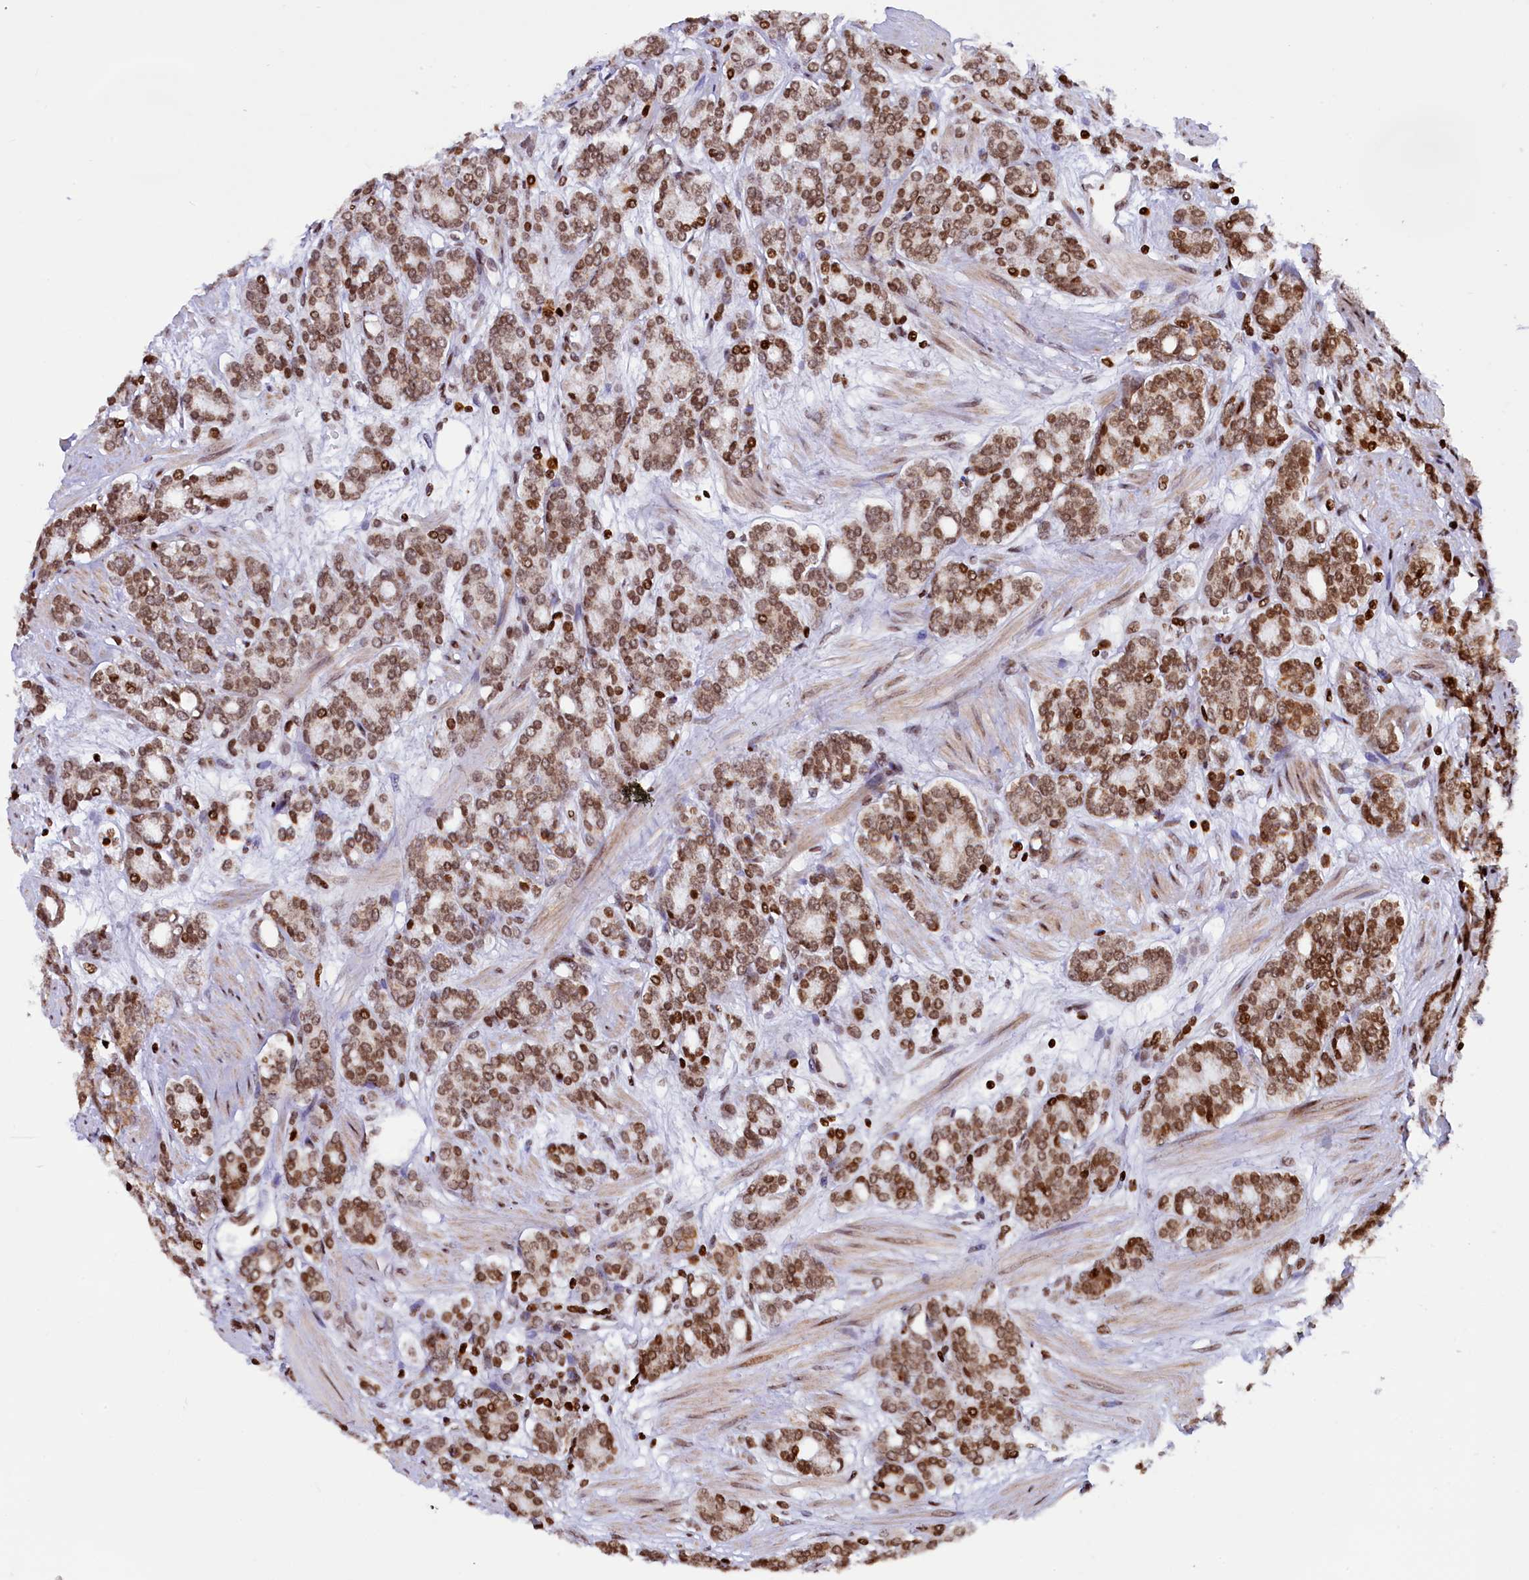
{"staining": {"intensity": "moderate", "quantity": ">75%", "location": "nuclear"}, "tissue": "prostate cancer", "cell_type": "Tumor cells", "image_type": "cancer", "snomed": [{"axis": "morphology", "description": "Adenocarcinoma, High grade"}, {"axis": "topography", "description": "Prostate"}], "caption": "Prostate cancer stained with immunohistochemistry (IHC) displays moderate nuclear expression in about >75% of tumor cells.", "gene": "TIMM29", "patient": {"sex": "male", "age": 62}}